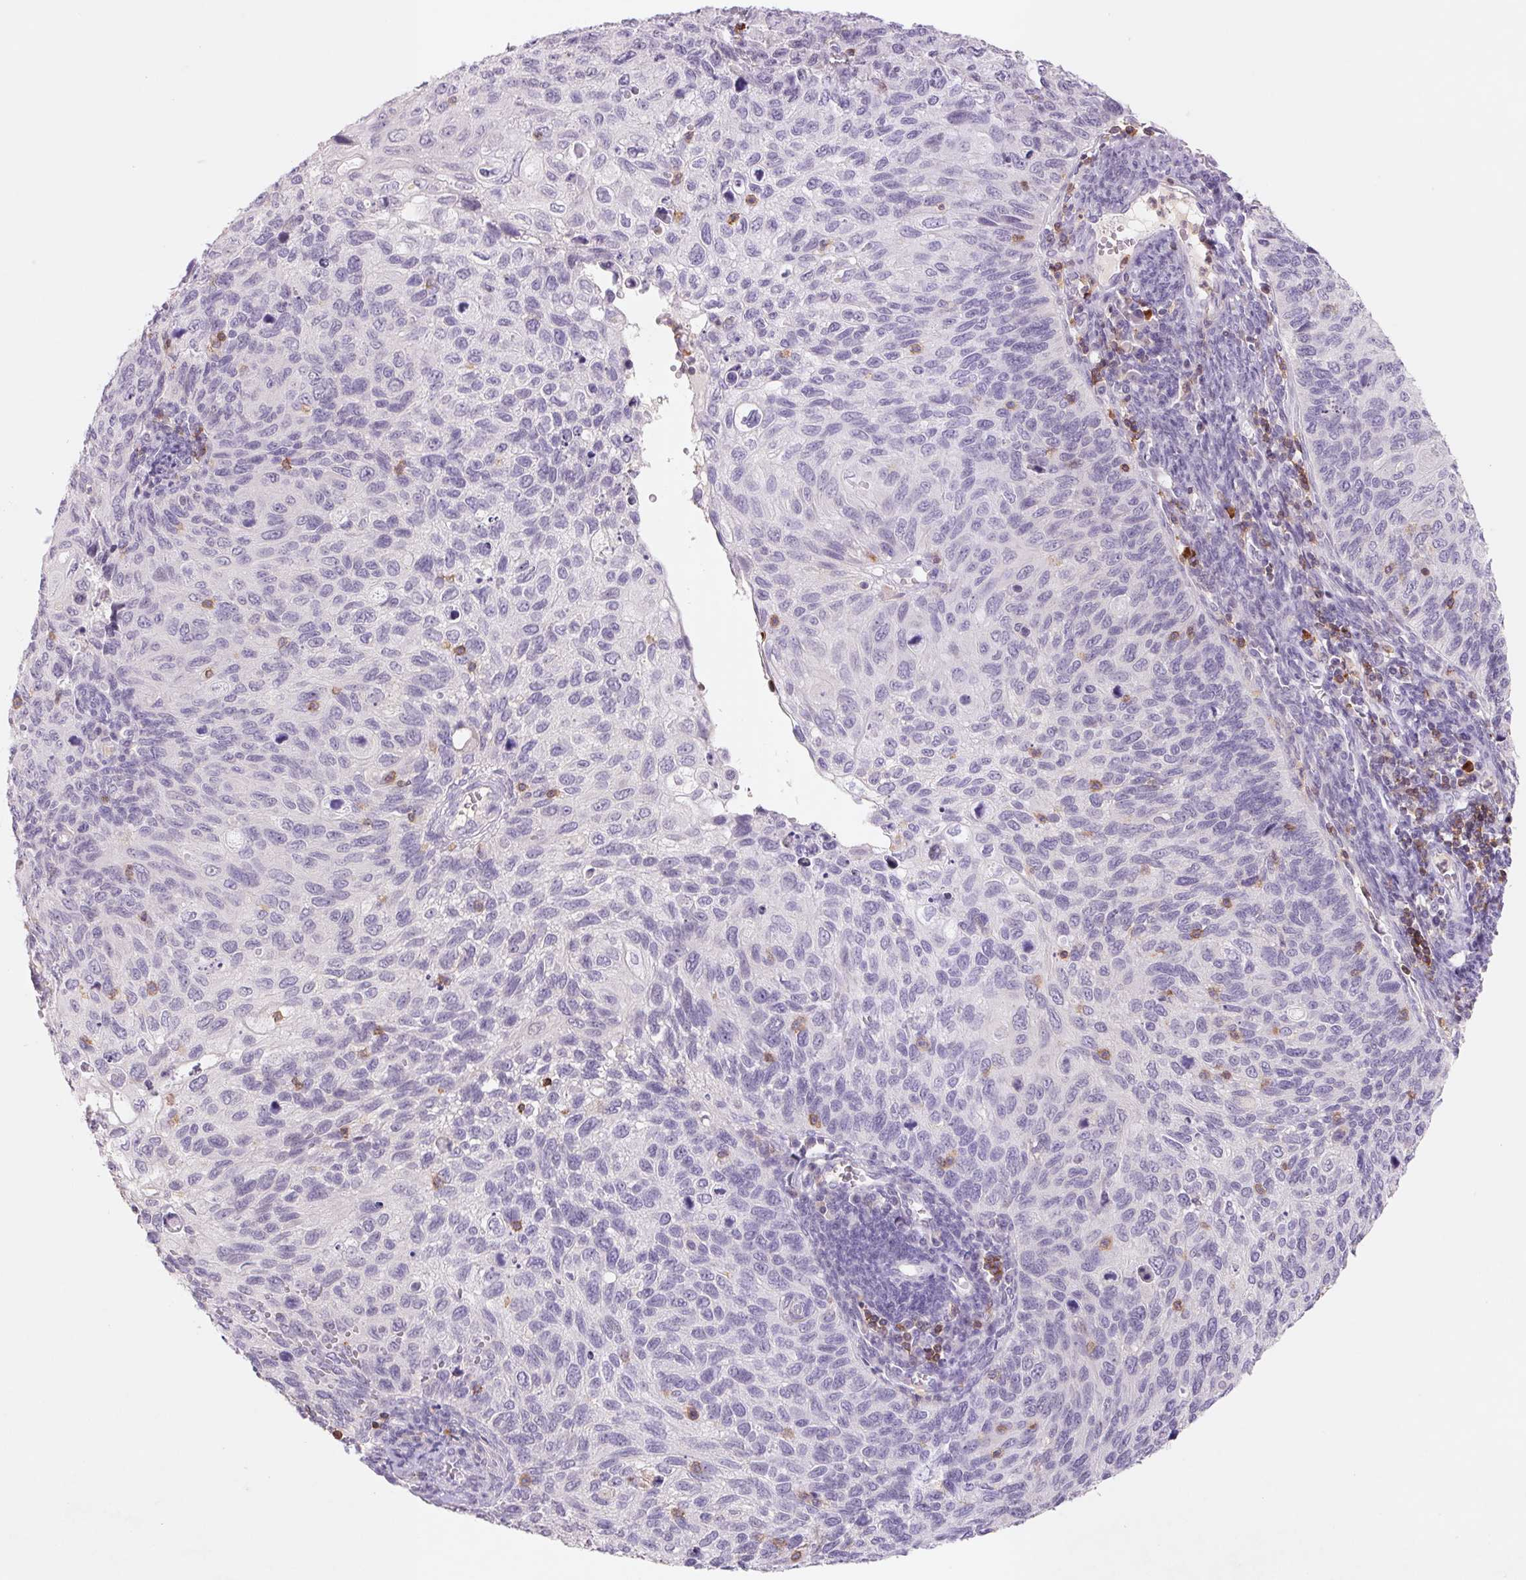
{"staining": {"intensity": "negative", "quantity": "none", "location": "none"}, "tissue": "cervical cancer", "cell_type": "Tumor cells", "image_type": "cancer", "snomed": [{"axis": "morphology", "description": "Squamous cell carcinoma, NOS"}, {"axis": "topography", "description": "Cervix"}], "caption": "Human squamous cell carcinoma (cervical) stained for a protein using IHC exhibits no staining in tumor cells.", "gene": "KIF26A", "patient": {"sex": "female", "age": 70}}